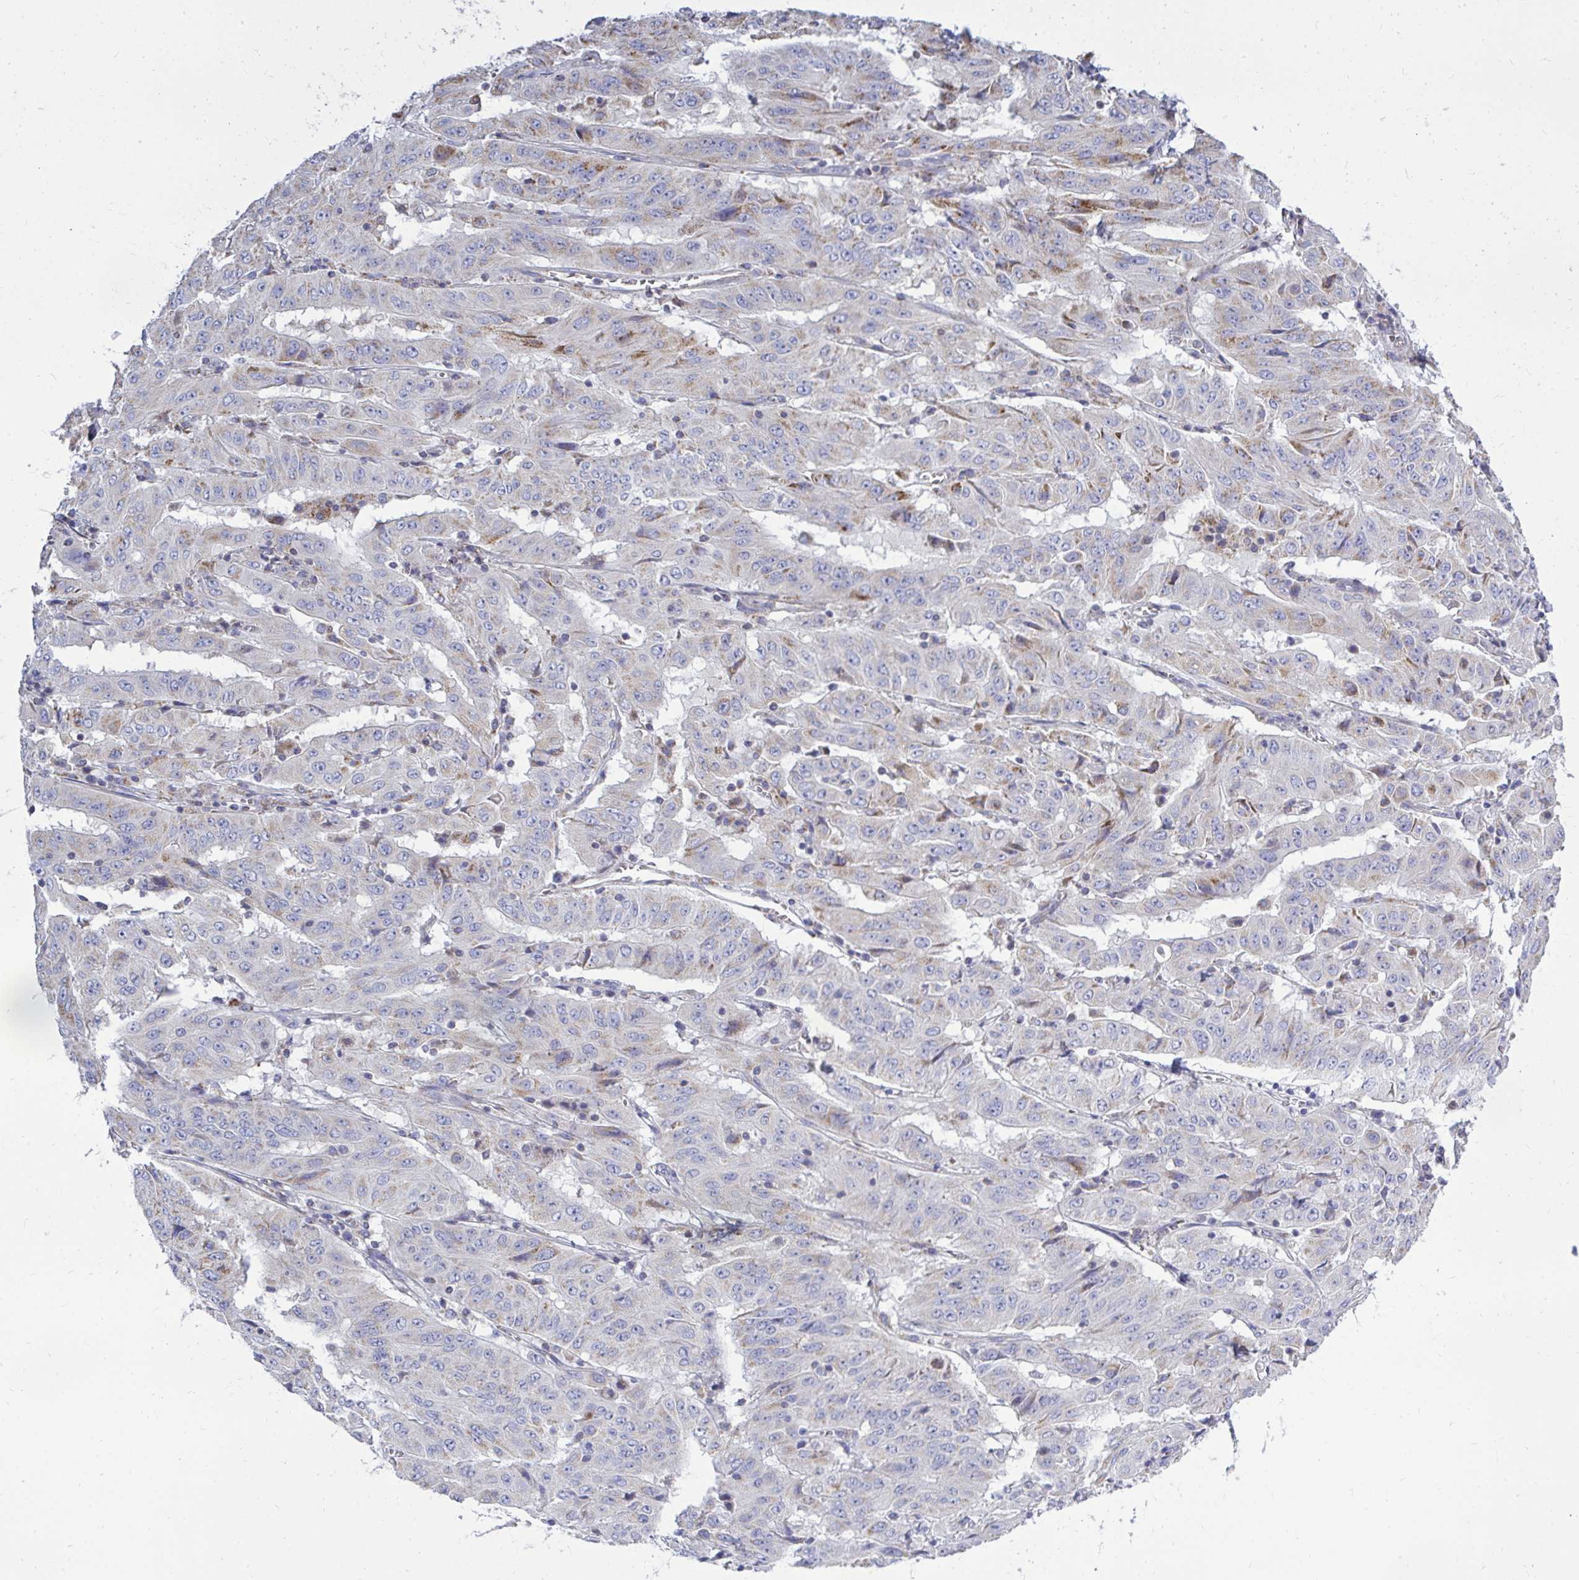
{"staining": {"intensity": "moderate", "quantity": "25%-75%", "location": "cytoplasmic/membranous"}, "tissue": "pancreatic cancer", "cell_type": "Tumor cells", "image_type": "cancer", "snomed": [{"axis": "morphology", "description": "Adenocarcinoma, NOS"}, {"axis": "topography", "description": "Pancreas"}], "caption": "Pancreatic cancer (adenocarcinoma) stained for a protein shows moderate cytoplasmic/membranous positivity in tumor cells.", "gene": "OR10R2", "patient": {"sex": "male", "age": 63}}